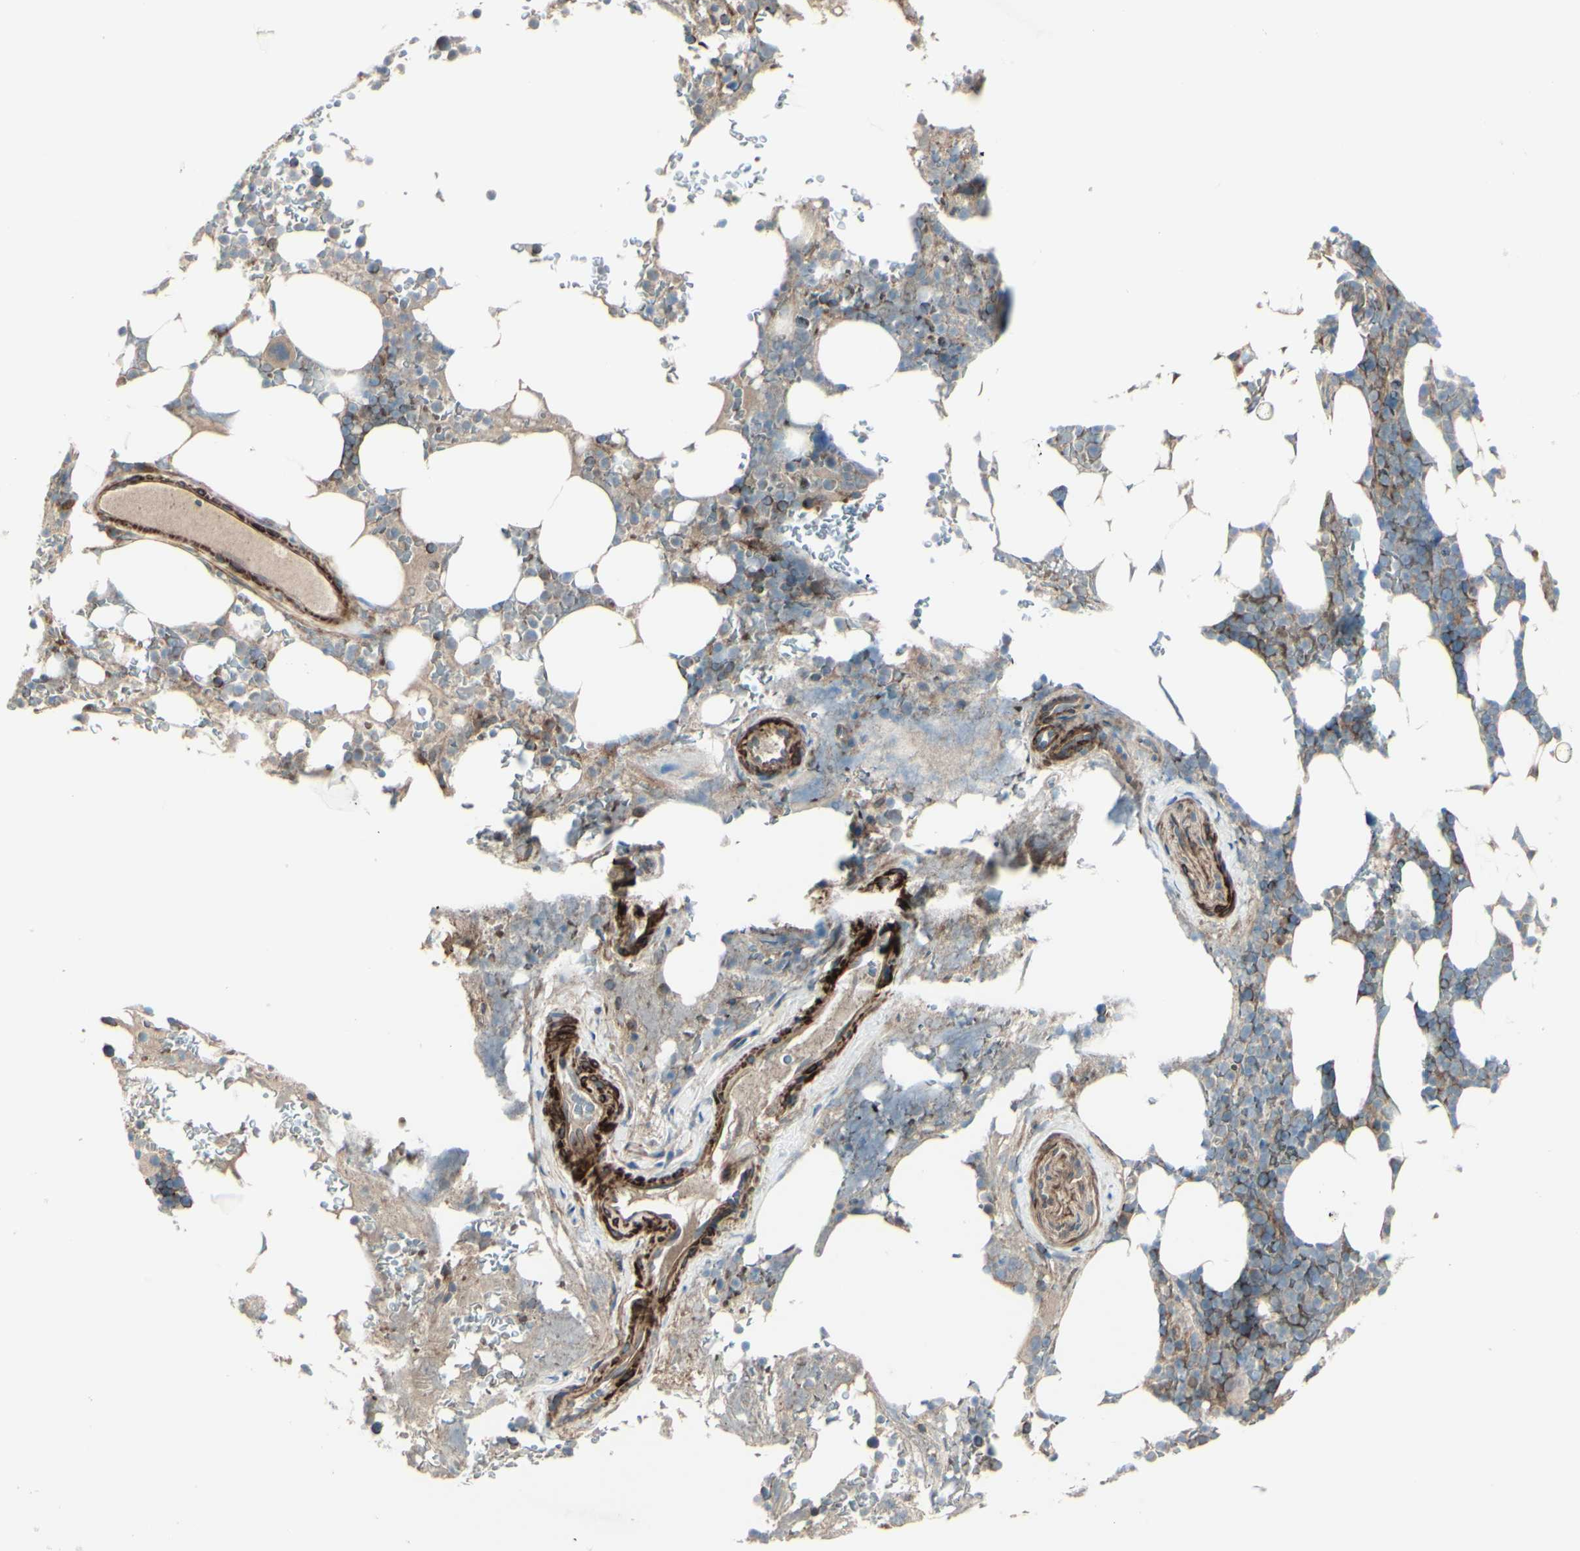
{"staining": {"intensity": "weak", "quantity": "25%-75%", "location": "cytoplasmic/membranous"}, "tissue": "bone marrow", "cell_type": "Hematopoietic cells", "image_type": "normal", "snomed": [{"axis": "morphology", "description": "Normal tissue, NOS"}, {"axis": "topography", "description": "Bone marrow"}], "caption": "The immunohistochemical stain shows weak cytoplasmic/membranous staining in hematopoietic cells of unremarkable bone marrow. (brown staining indicates protein expression, while blue staining denotes nuclei).", "gene": "PCDHGA10", "patient": {"sex": "female", "age": 73}}